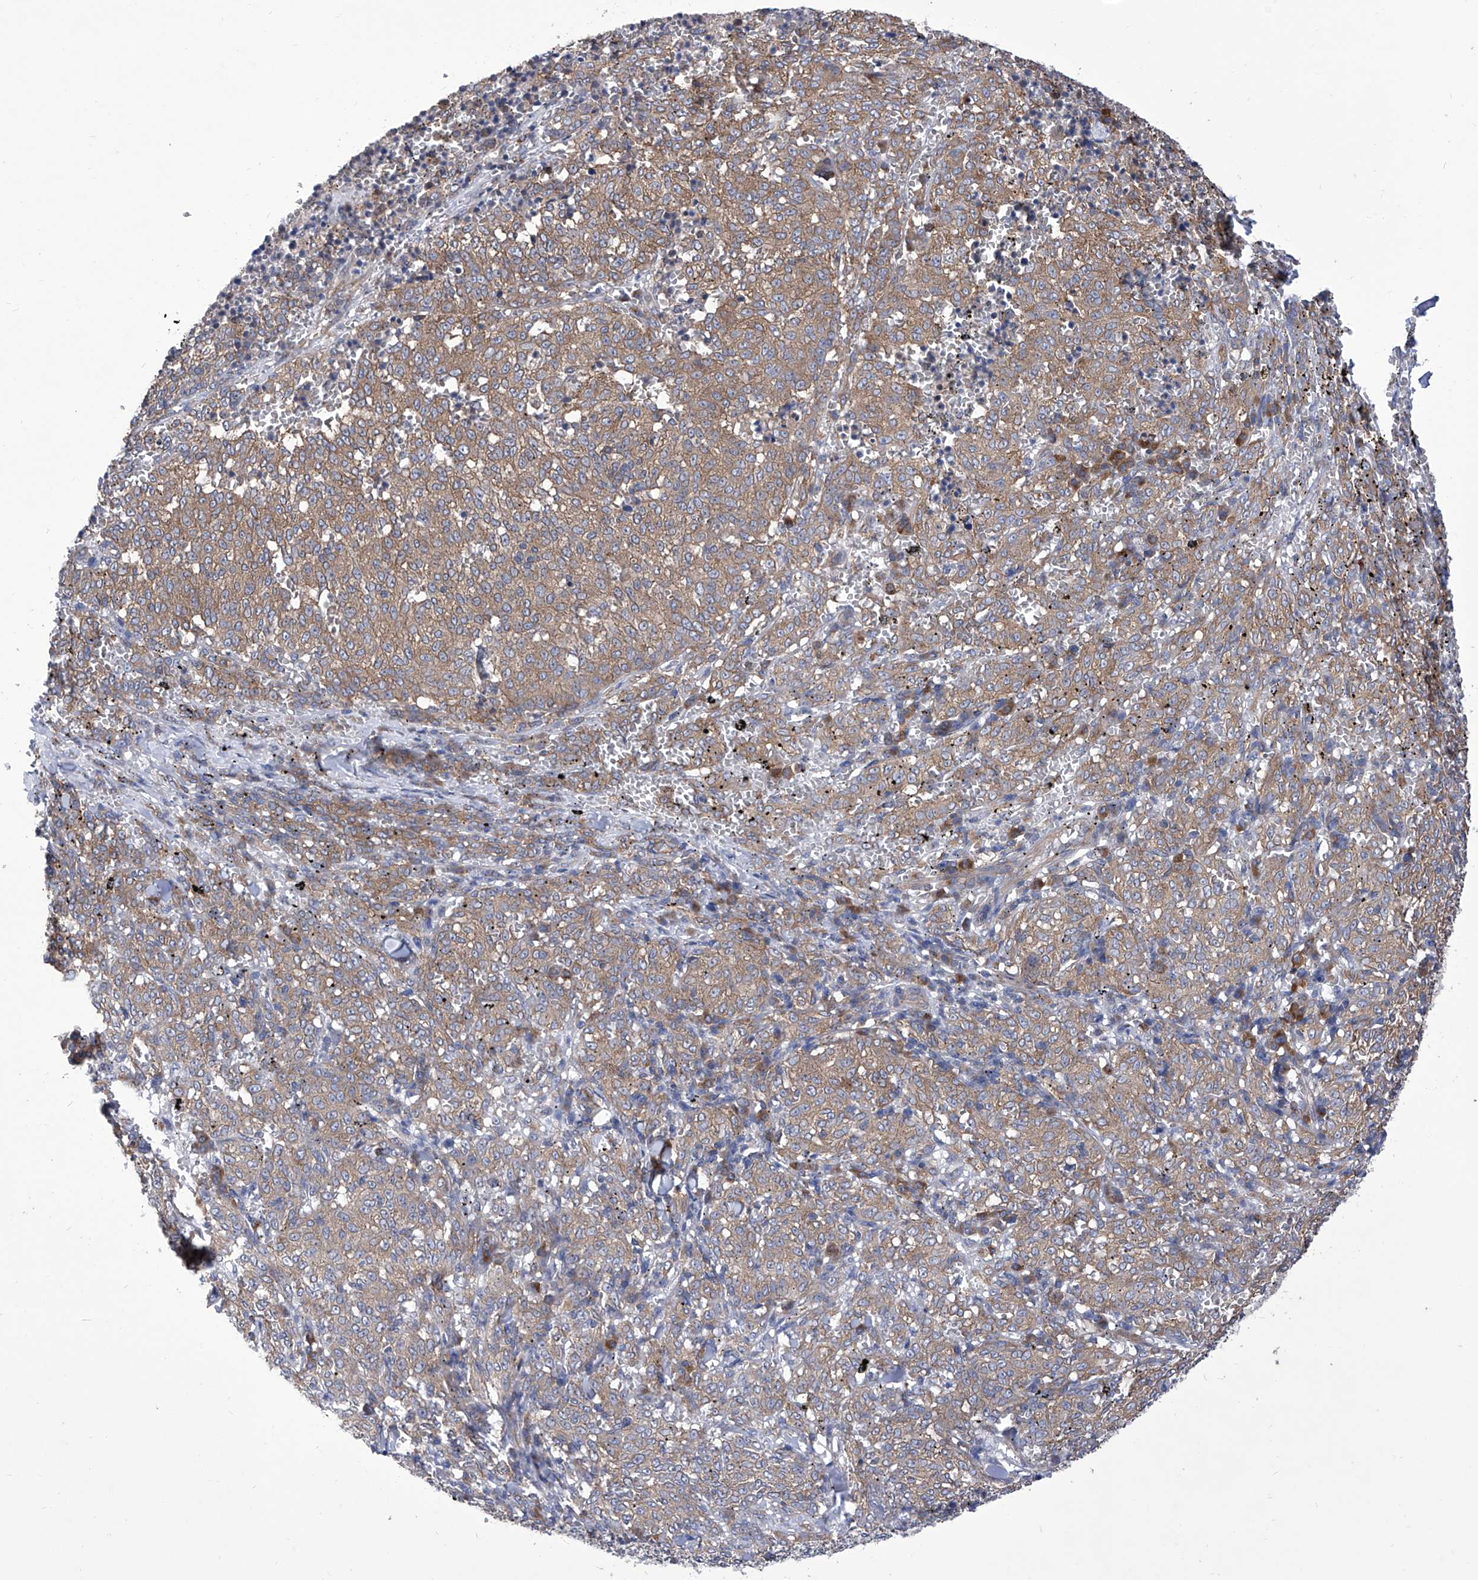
{"staining": {"intensity": "moderate", "quantity": "25%-75%", "location": "cytoplasmic/membranous"}, "tissue": "melanoma", "cell_type": "Tumor cells", "image_type": "cancer", "snomed": [{"axis": "morphology", "description": "Malignant melanoma, NOS"}, {"axis": "topography", "description": "Skin"}], "caption": "Tumor cells display medium levels of moderate cytoplasmic/membranous staining in about 25%-75% of cells in malignant melanoma.", "gene": "TJAP1", "patient": {"sex": "female", "age": 72}}